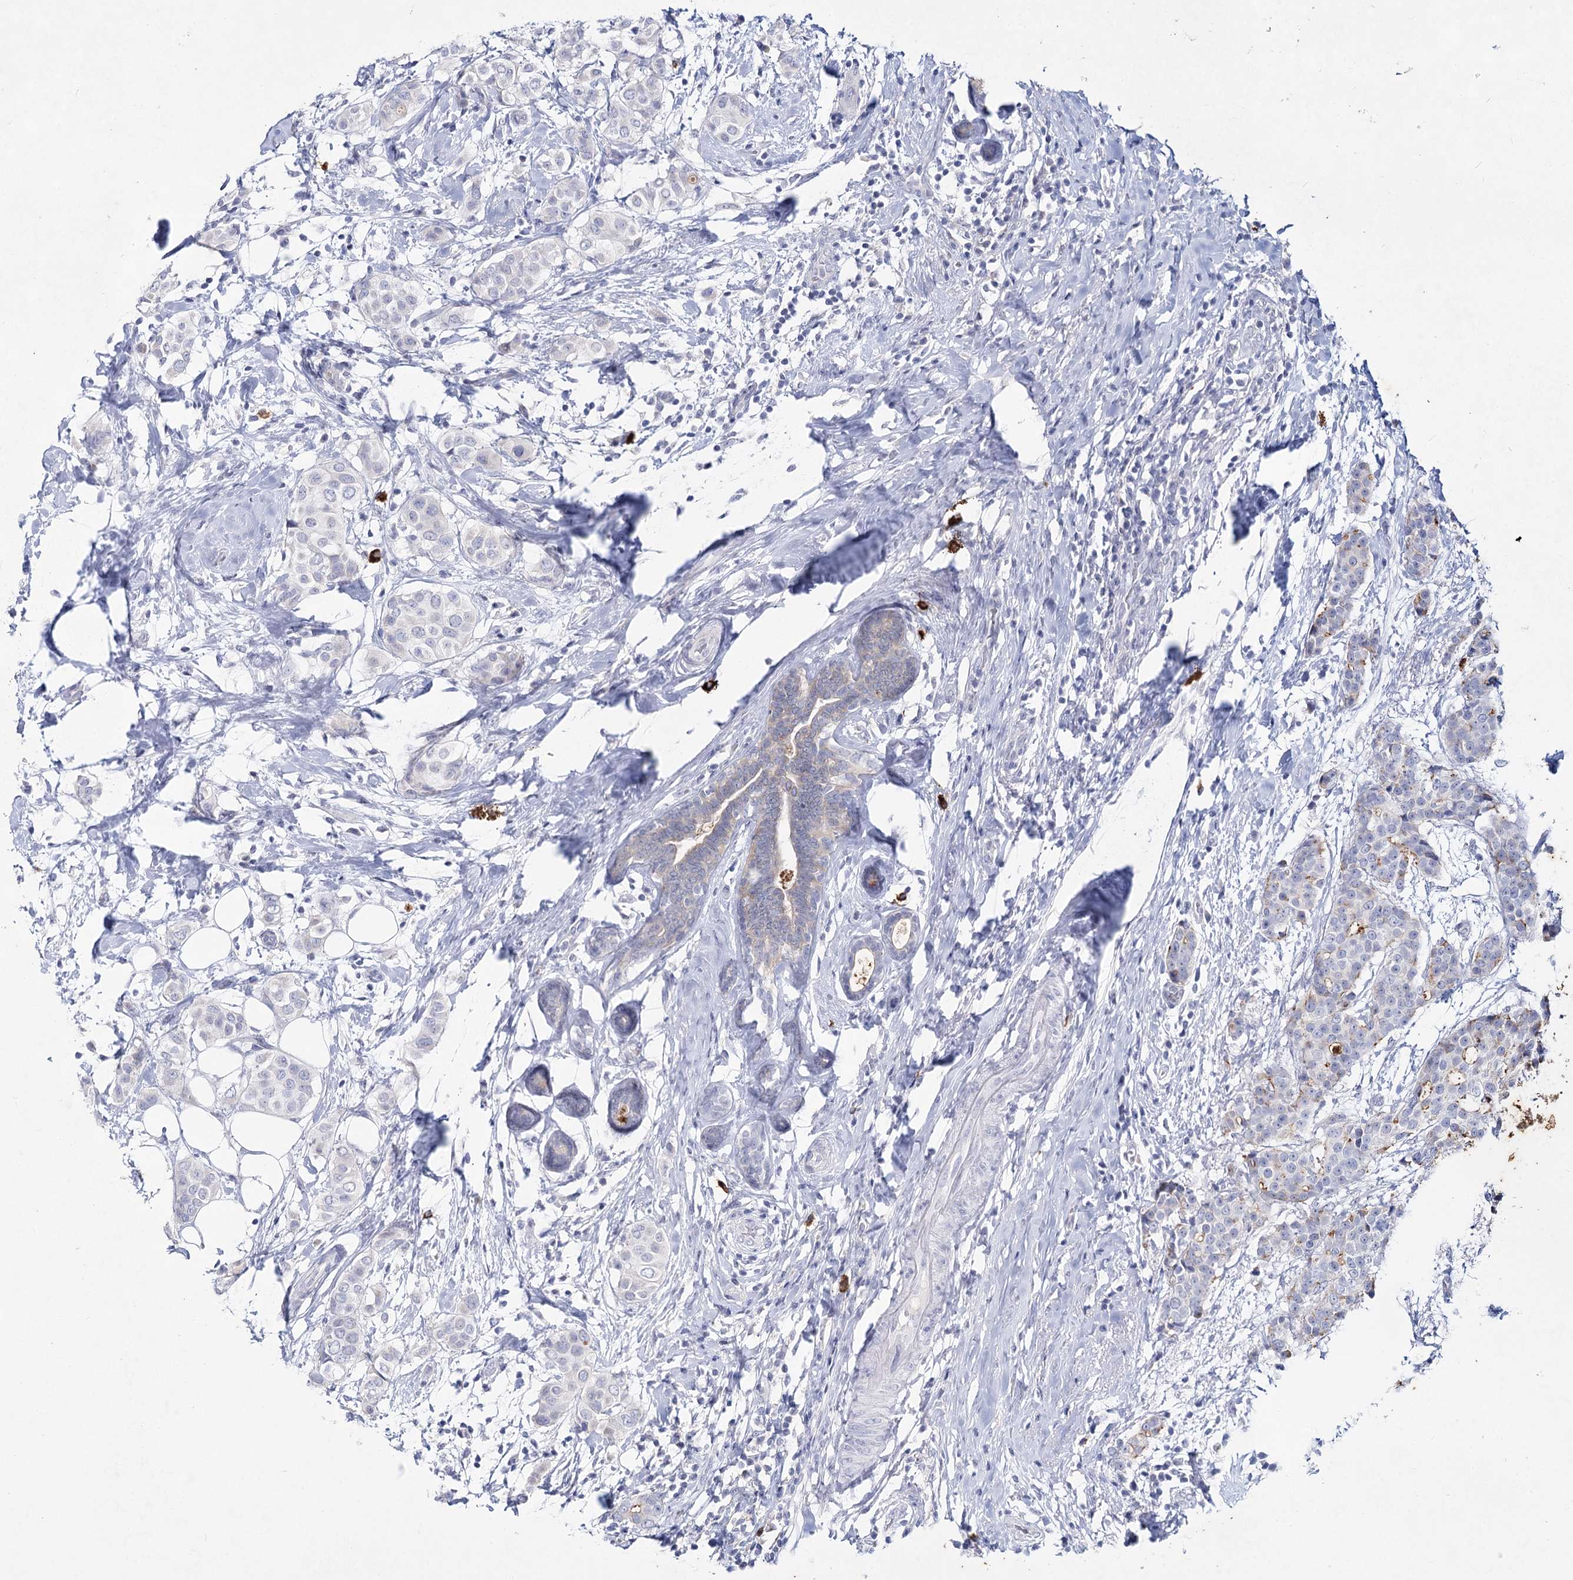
{"staining": {"intensity": "negative", "quantity": "none", "location": "none"}, "tissue": "breast cancer", "cell_type": "Tumor cells", "image_type": "cancer", "snomed": [{"axis": "morphology", "description": "Lobular carcinoma"}, {"axis": "topography", "description": "Breast"}], "caption": "An IHC photomicrograph of breast lobular carcinoma is shown. There is no staining in tumor cells of breast lobular carcinoma. Nuclei are stained in blue.", "gene": "CCDC73", "patient": {"sex": "female", "age": 51}}